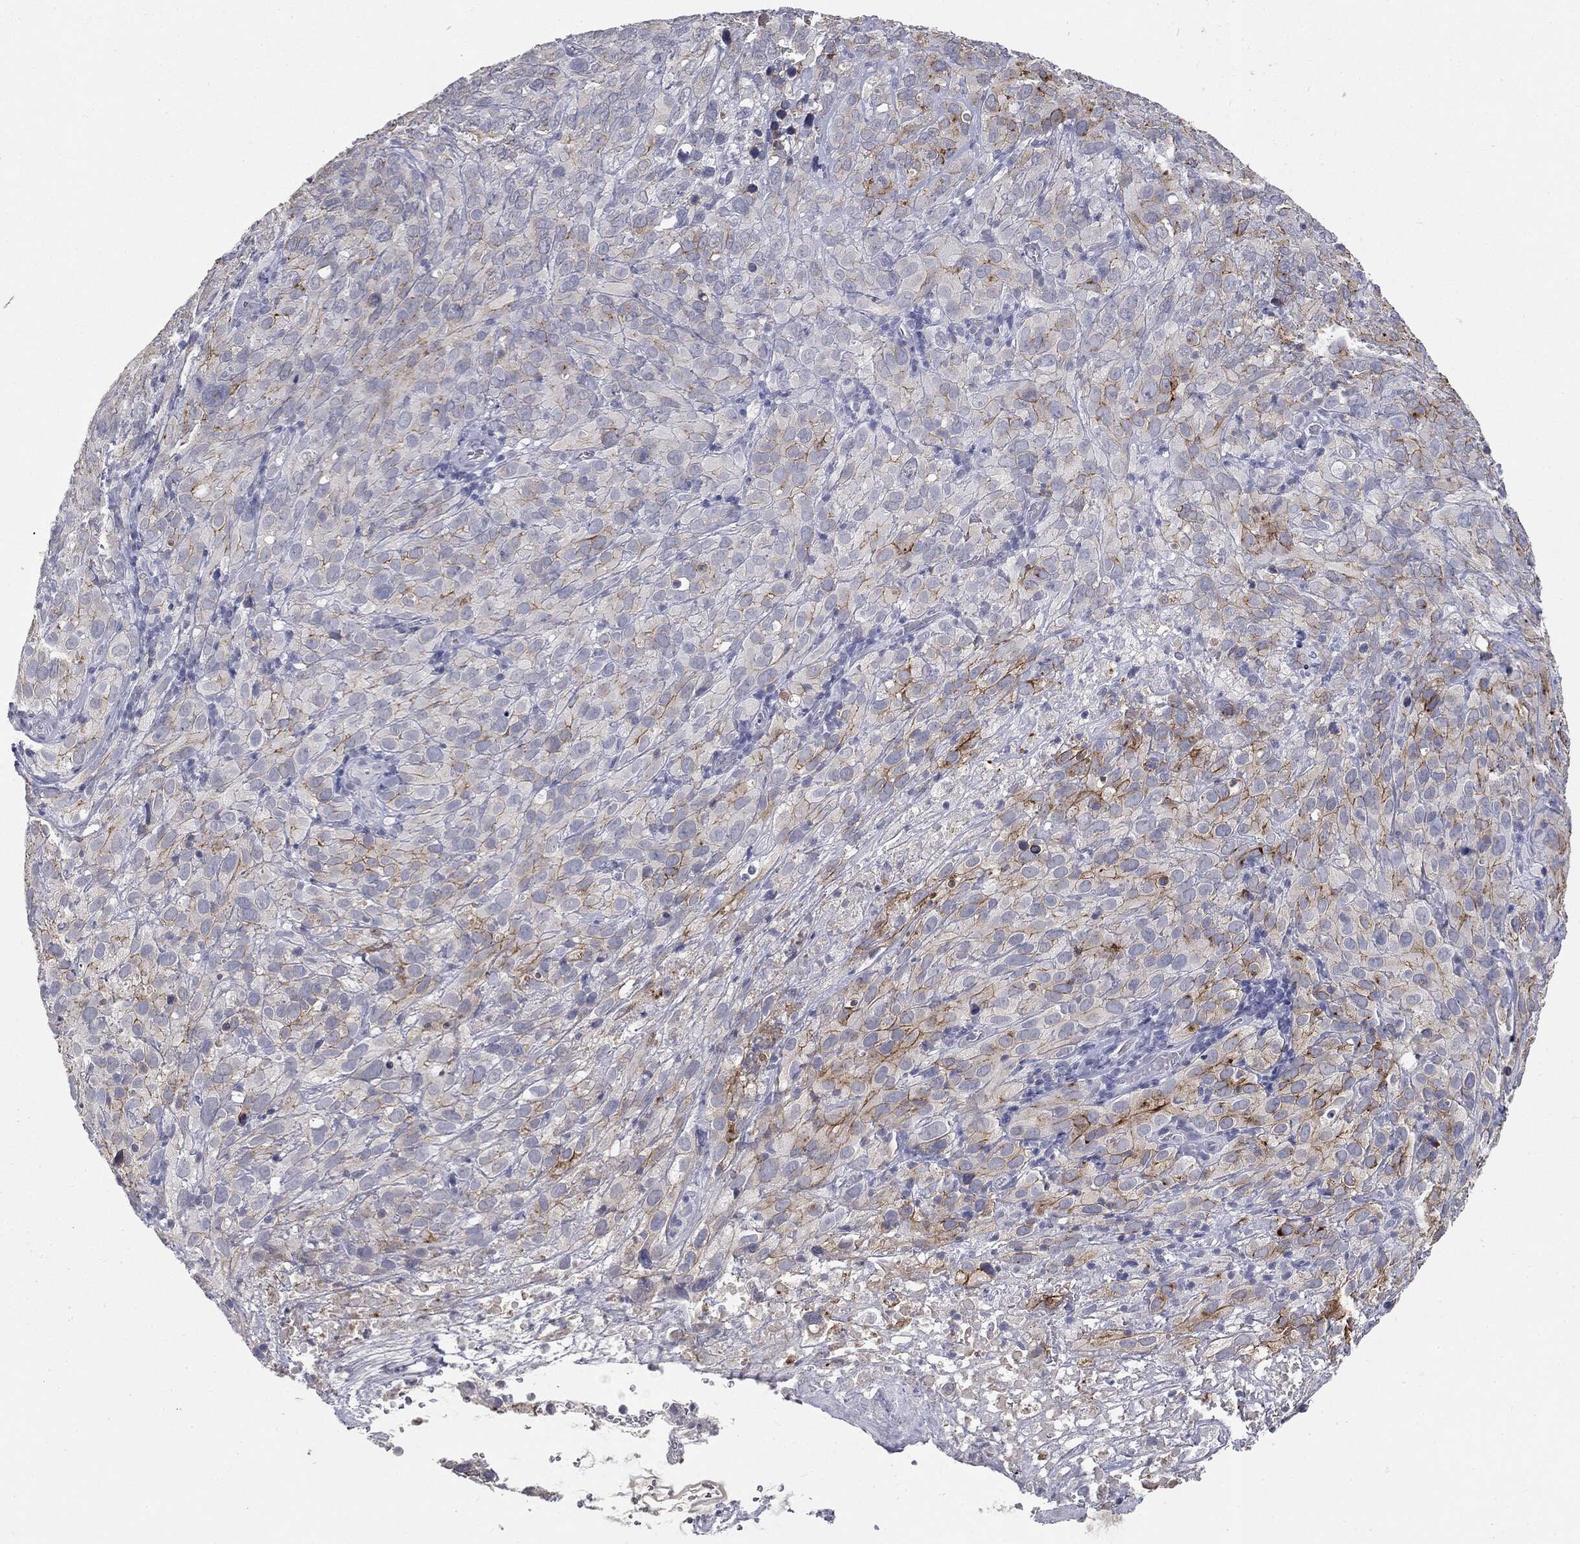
{"staining": {"intensity": "strong", "quantity": "25%-75%", "location": "cytoplasmic/membranous"}, "tissue": "cervical cancer", "cell_type": "Tumor cells", "image_type": "cancer", "snomed": [{"axis": "morphology", "description": "Squamous cell carcinoma, NOS"}, {"axis": "topography", "description": "Cervix"}], "caption": "Cervical cancer stained with IHC reveals strong cytoplasmic/membranous staining in approximately 25%-75% of tumor cells.", "gene": "MUC1", "patient": {"sex": "female", "age": 51}}